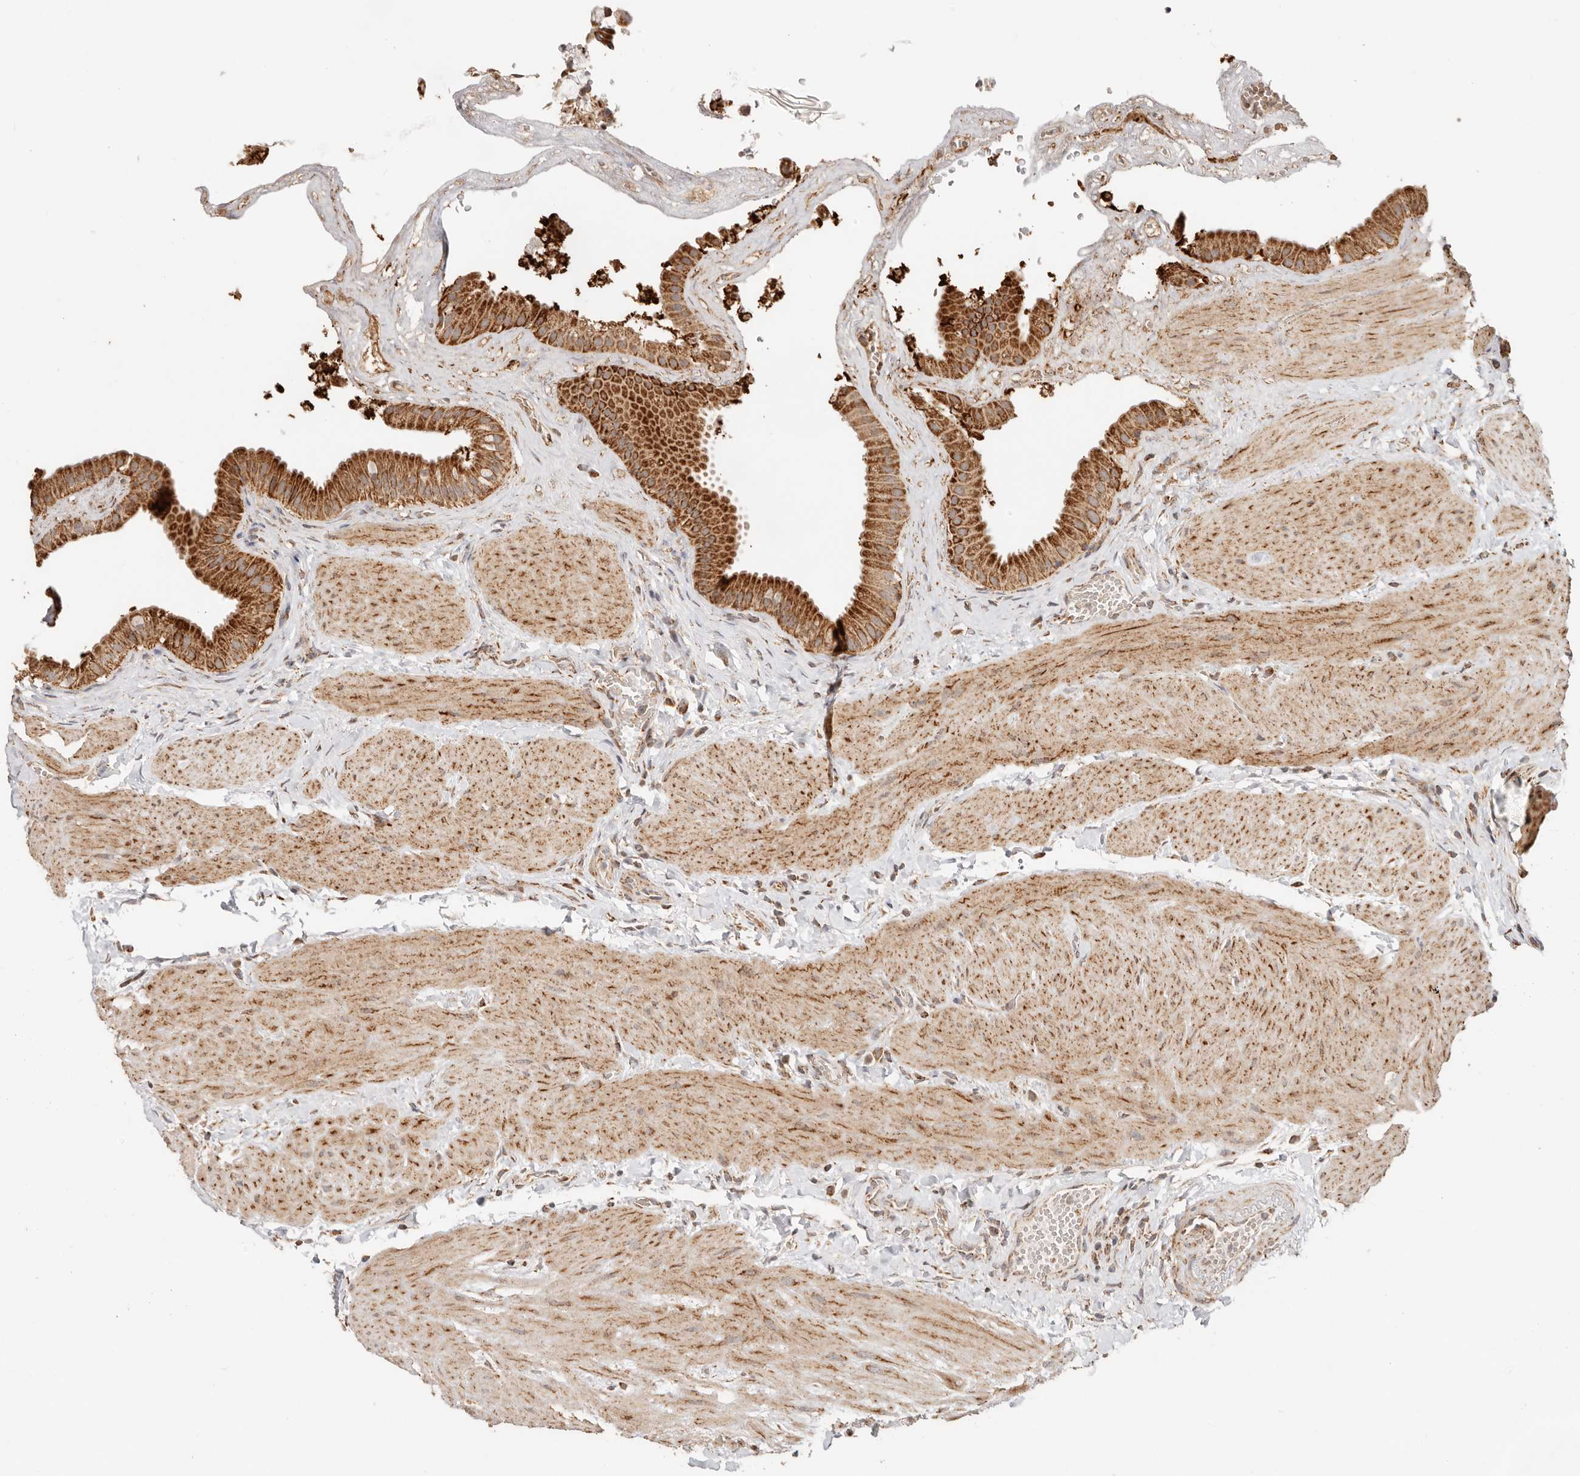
{"staining": {"intensity": "strong", "quantity": ">75%", "location": "cytoplasmic/membranous"}, "tissue": "gallbladder", "cell_type": "Glandular cells", "image_type": "normal", "snomed": [{"axis": "morphology", "description": "Normal tissue, NOS"}, {"axis": "topography", "description": "Gallbladder"}], "caption": "Strong cytoplasmic/membranous positivity for a protein is appreciated in approximately >75% of glandular cells of normal gallbladder using IHC.", "gene": "NDUFB11", "patient": {"sex": "male", "age": 55}}